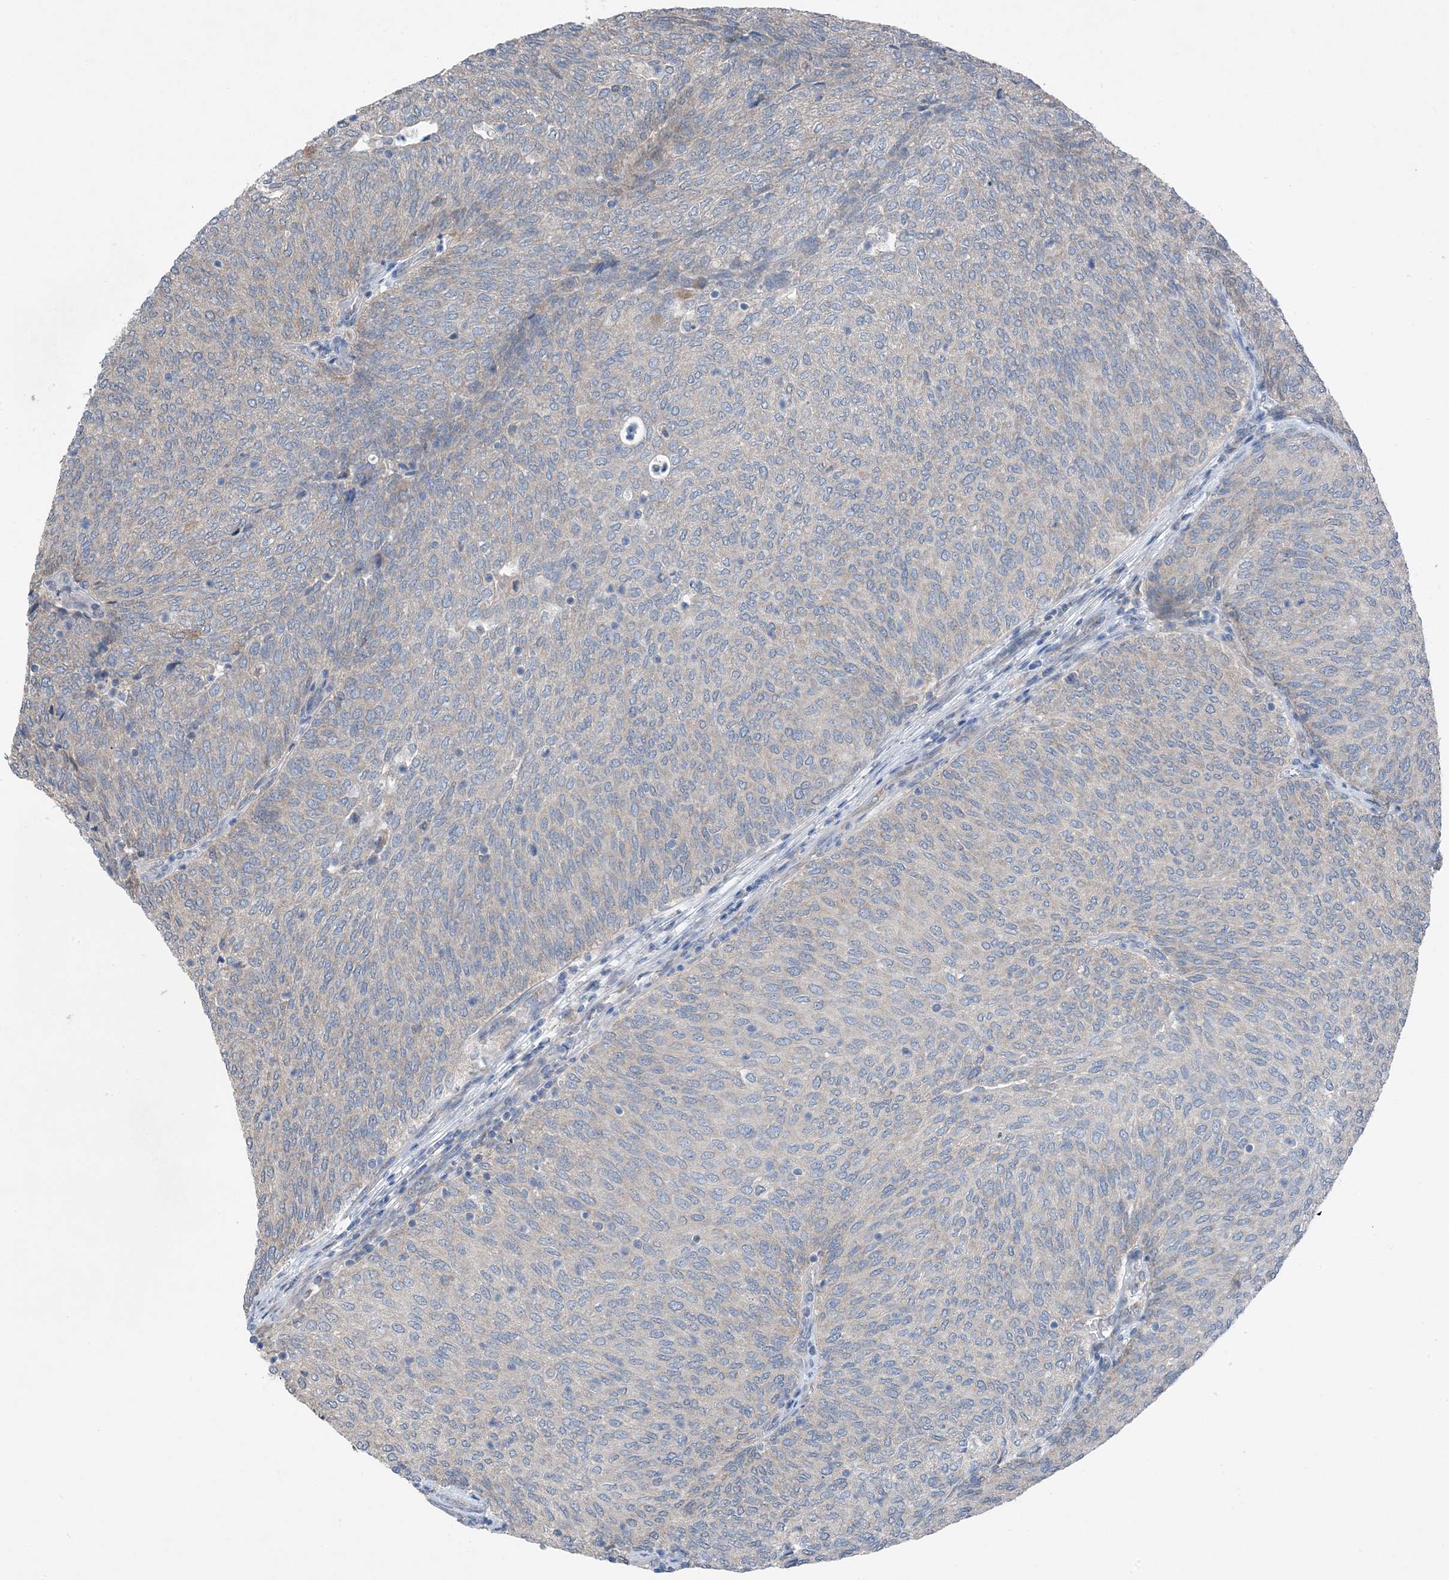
{"staining": {"intensity": "negative", "quantity": "none", "location": "none"}, "tissue": "urothelial cancer", "cell_type": "Tumor cells", "image_type": "cancer", "snomed": [{"axis": "morphology", "description": "Urothelial carcinoma, Low grade"}, {"axis": "topography", "description": "Urinary bladder"}], "caption": "A high-resolution image shows IHC staining of low-grade urothelial carcinoma, which exhibits no significant staining in tumor cells.", "gene": "DHX30", "patient": {"sex": "female", "age": 79}}